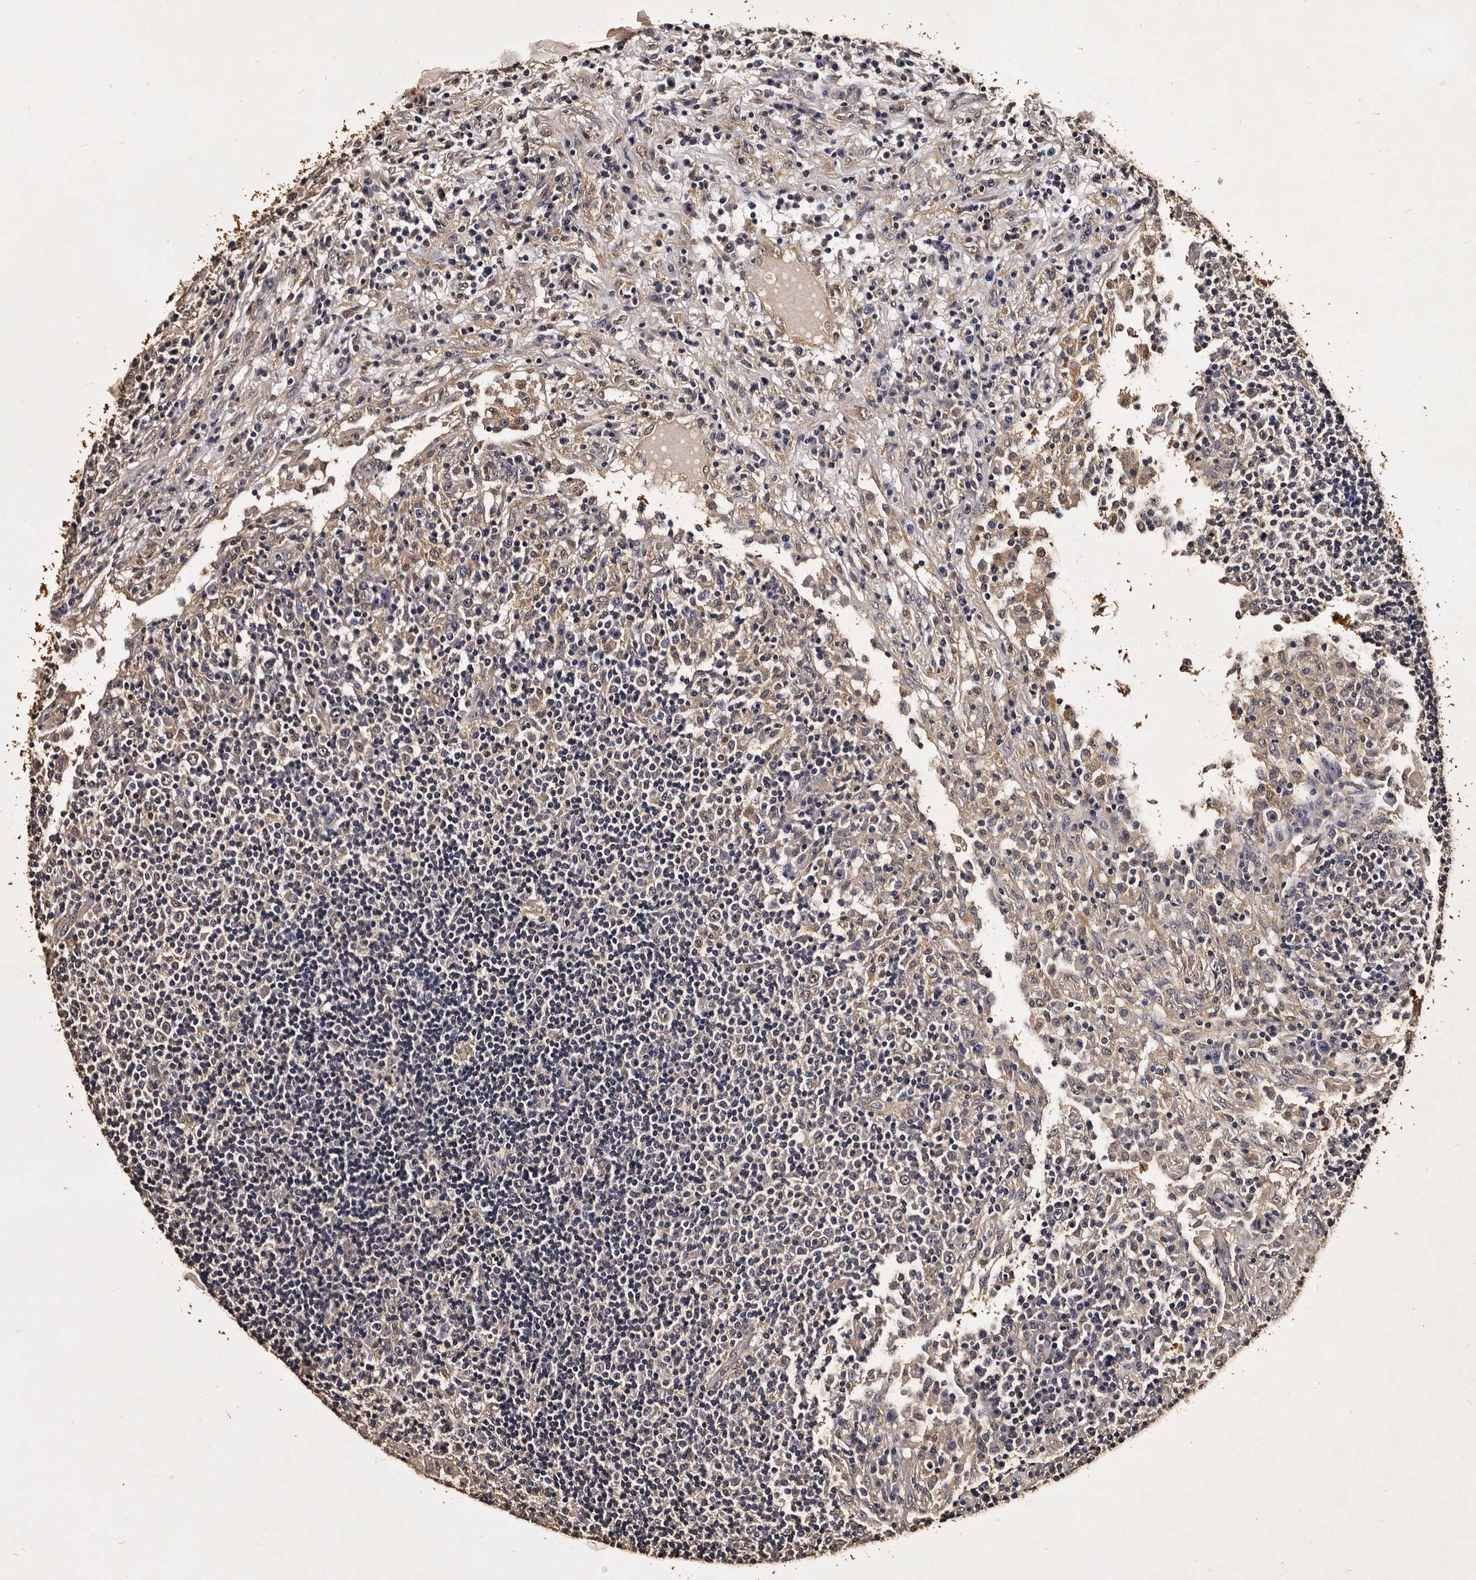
{"staining": {"intensity": "moderate", "quantity": "<25%", "location": "cytoplasmic/membranous"}, "tissue": "lymph node", "cell_type": "Non-germinal center cells", "image_type": "normal", "snomed": [{"axis": "morphology", "description": "Normal tissue, NOS"}, {"axis": "topography", "description": "Lymph node"}], "caption": "Moderate cytoplasmic/membranous positivity is identified in approximately <25% of non-germinal center cells in normal lymph node. (DAB IHC with brightfield microscopy, high magnification).", "gene": "PARS2", "patient": {"sex": "female", "age": 53}}